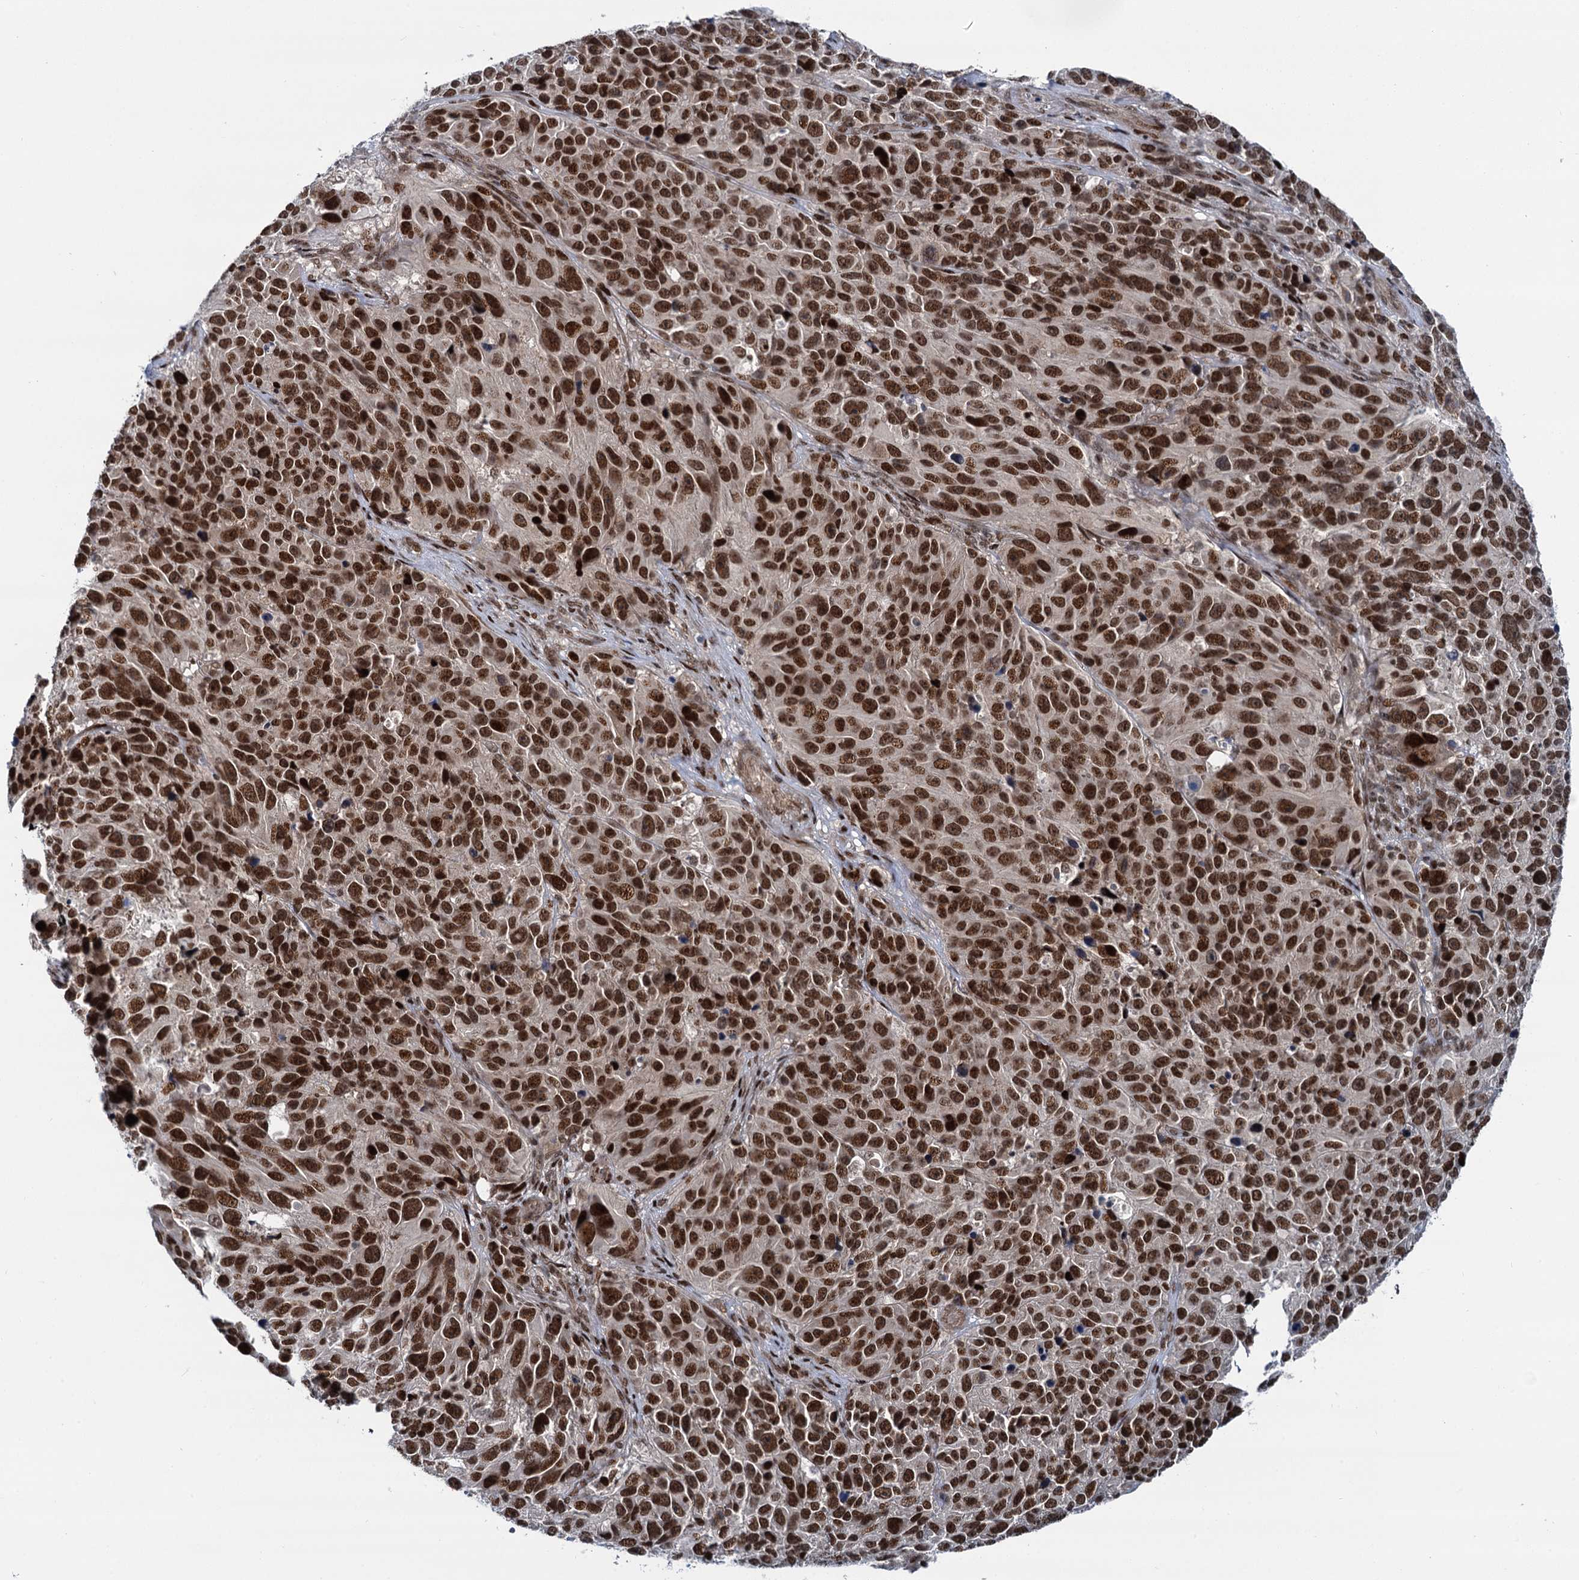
{"staining": {"intensity": "strong", "quantity": ">75%", "location": "nuclear"}, "tissue": "melanoma", "cell_type": "Tumor cells", "image_type": "cancer", "snomed": [{"axis": "morphology", "description": "Malignant melanoma, NOS"}, {"axis": "topography", "description": "Skin"}], "caption": "Immunohistochemical staining of malignant melanoma displays high levels of strong nuclear staining in approximately >75% of tumor cells. Using DAB (brown) and hematoxylin (blue) stains, captured at high magnification using brightfield microscopy.", "gene": "RUFY2", "patient": {"sex": "male", "age": 84}}